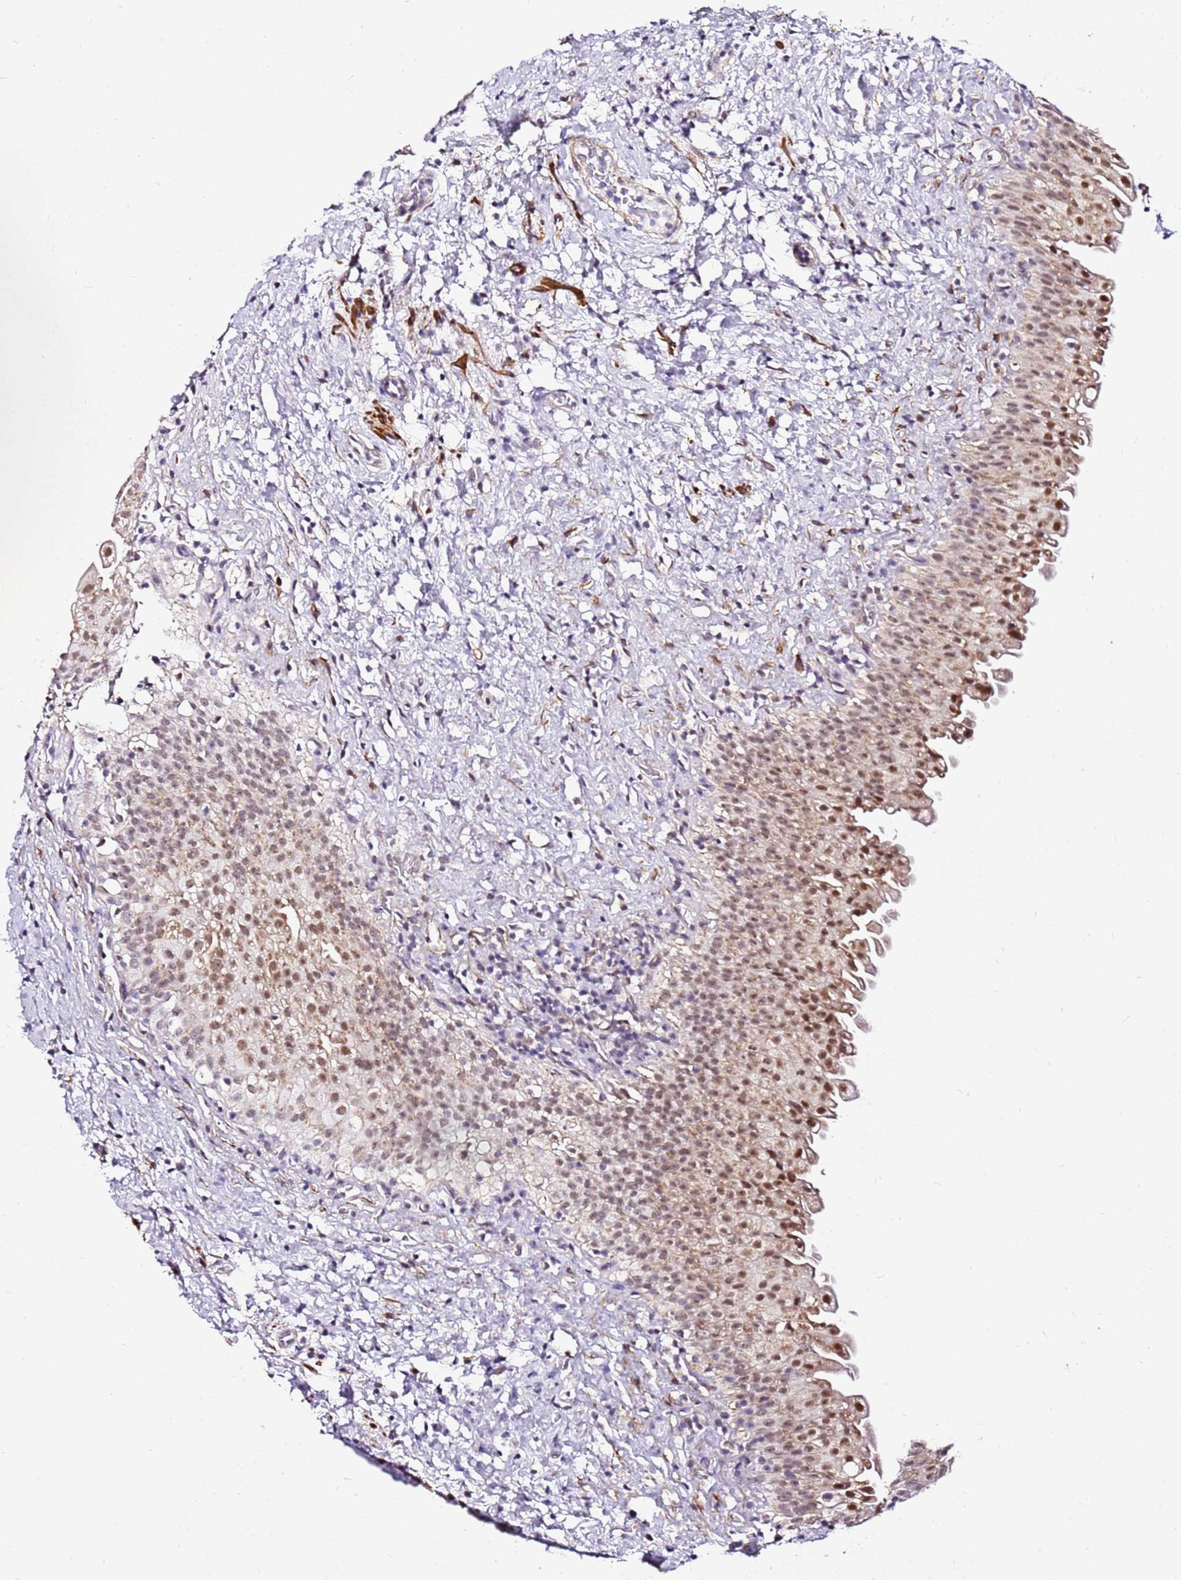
{"staining": {"intensity": "weak", "quantity": "25%-75%", "location": "nuclear"}, "tissue": "urinary bladder", "cell_type": "Urothelial cells", "image_type": "normal", "snomed": [{"axis": "morphology", "description": "Normal tissue, NOS"}, {"axis": "topography", "description": "Urinary bladder"}], "caption": "Urothelial cells show low levels of weak nuclear staining in approximately 25%-75% of cells in normal human urinary bladder.", "gene": "SMIM4", "patient": {"sex": "female", "age": 27}}